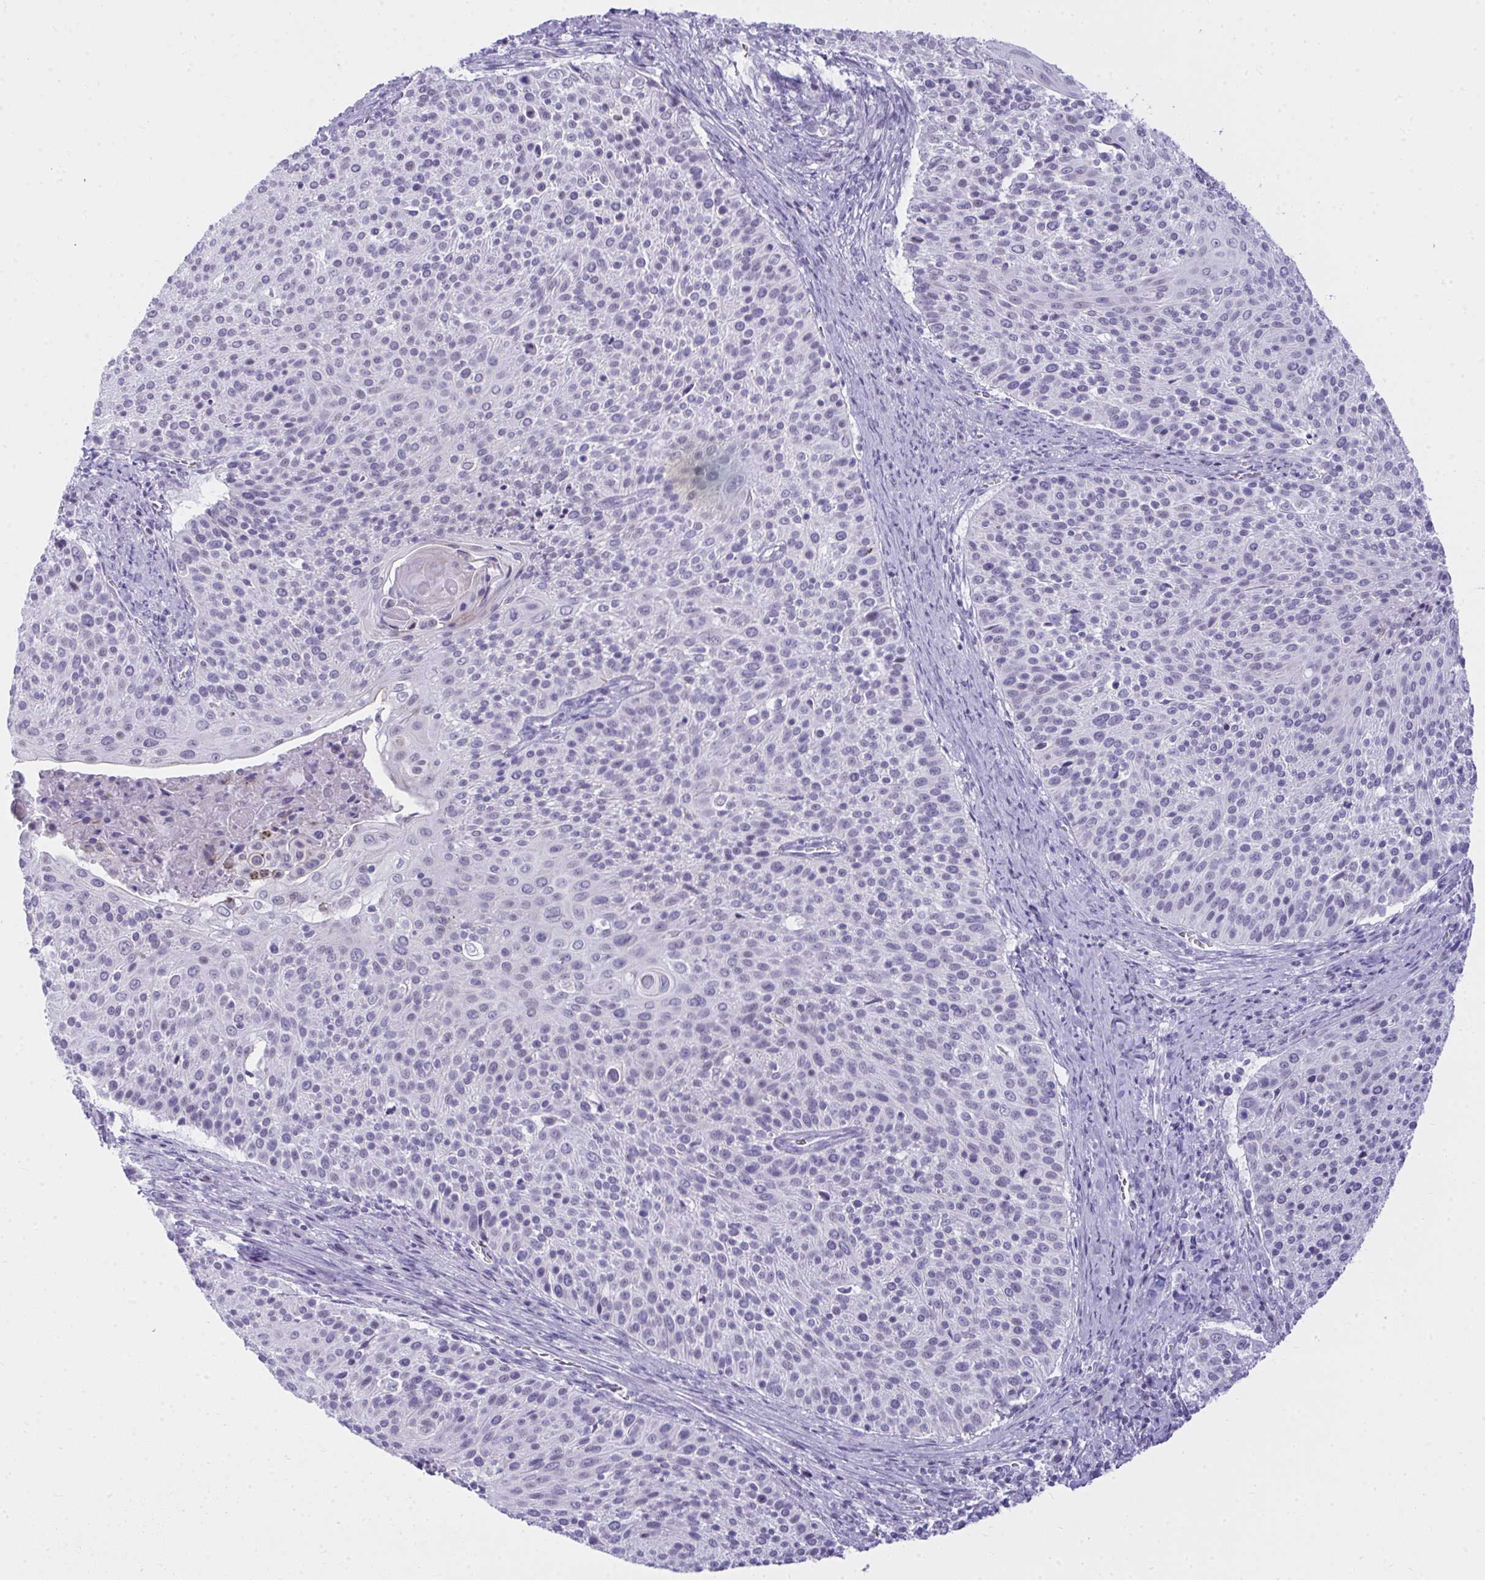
{"staining": {"intensity": "negative", "quantity": "none", "location": "none"}, "tissue": "cervical cancer", "cell_type": "Tumor cells", "image_type": "cancer", "snomed": [{"axis": "morphology", "description": "Squamous cell carcinoma, NOS"}, {"axis": "topography", "description": "Cervix"}], "caption": "High power microscopy micrograph of an IHC micrograph of cervical cancer (squamous cell carcinoma), revealing no significant expression in tumor cells. (DAB (3,3'-diaminobenzidine) immunohistochemistry (IHC) with hematoxylin counter stain).", "gene": "OR5F1", "patient": {"sex": "female", "age": 31}}